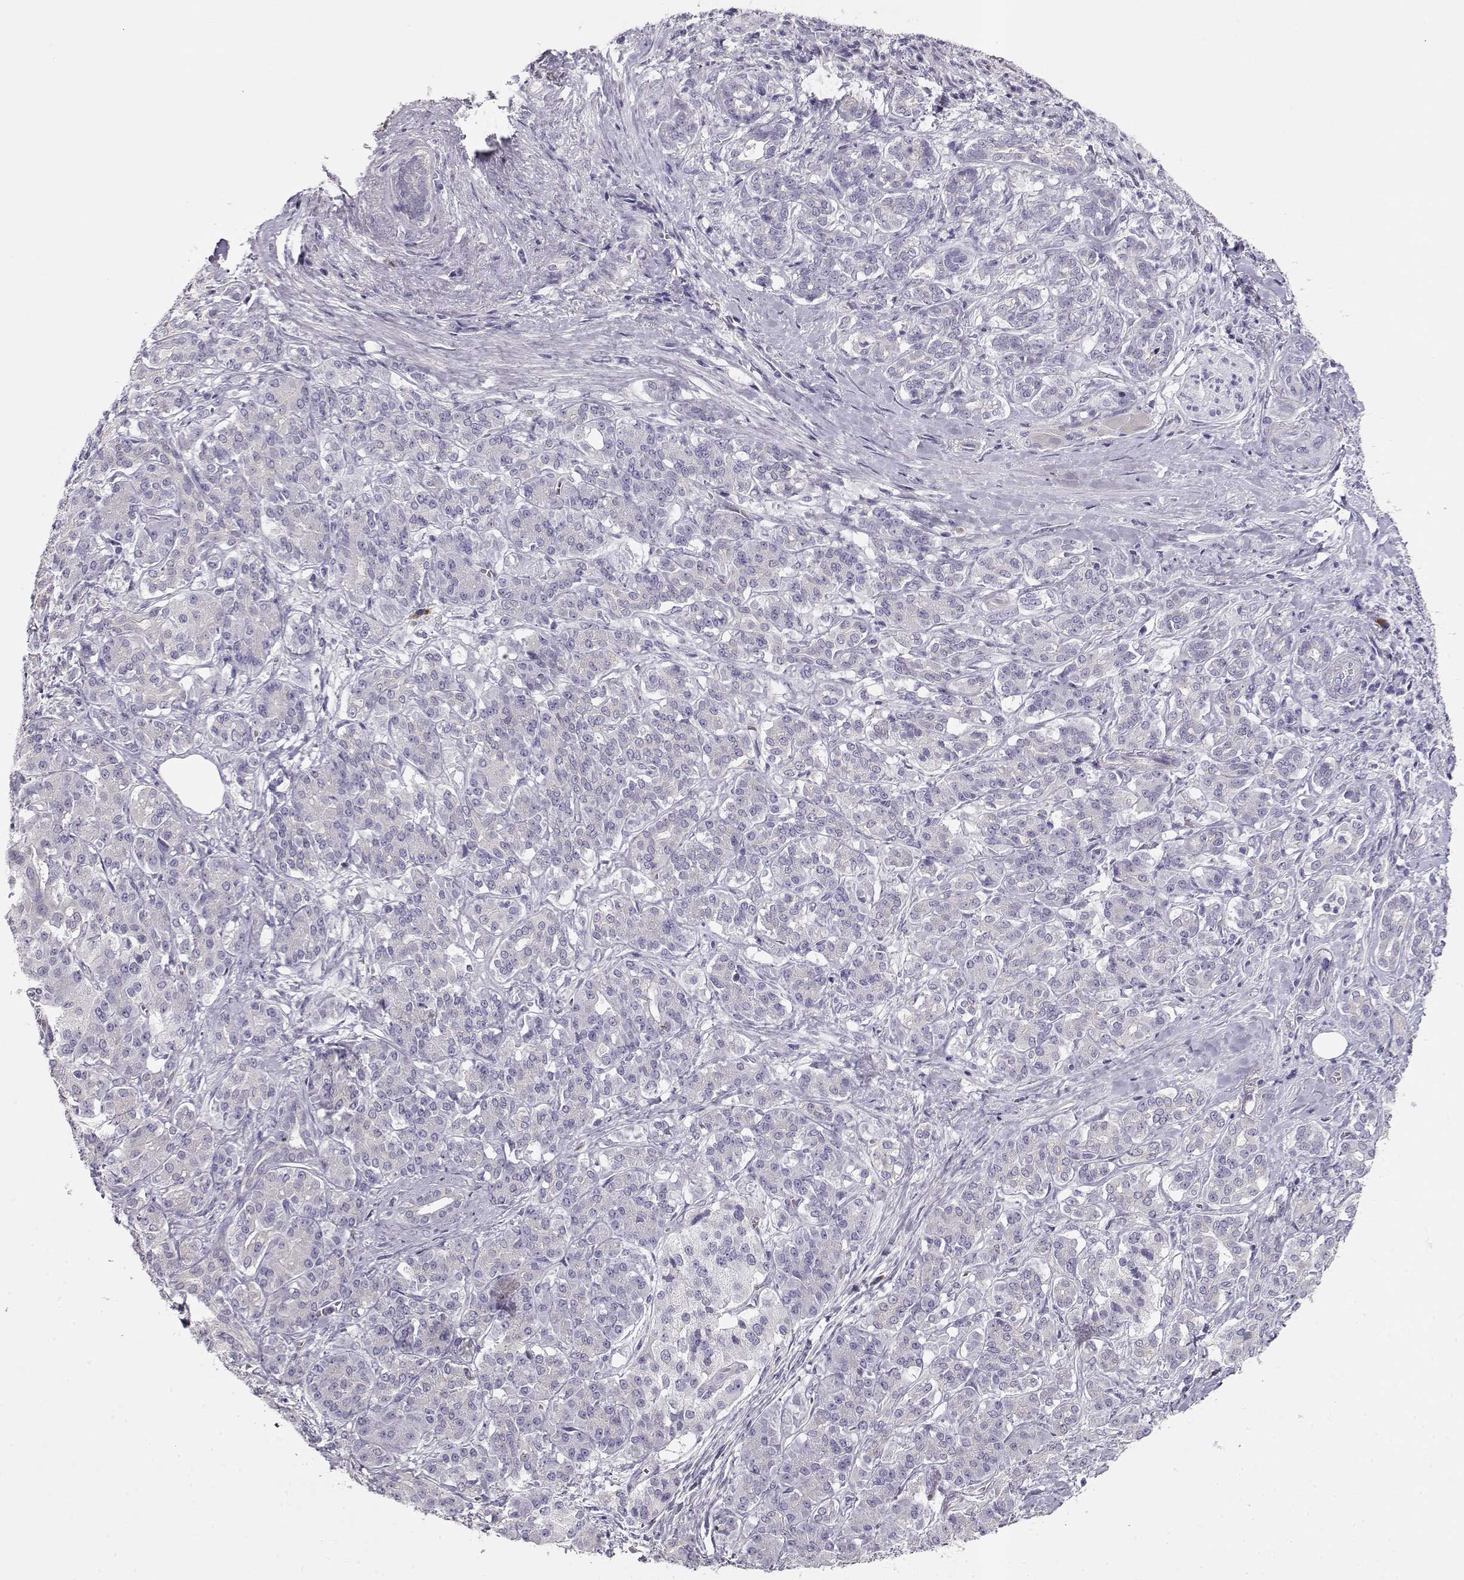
{"staining": {"intensity": "negative", "quantity": "none", "location": "none"}, "tissue": "pancreatic cancer", "cell_type": "Tumor cells", "image_type": "cancer", "snomed": [{"axis": "morphology", "description": "Normal tissue, NOS"}, {"axis": "morphology", "description": "Inflammation, NOS"}, {"axis": "morphology", "description": "Adenocarcinoma, NOS"}, {"axis": "topography", "description": "Pancreas"}], "caption": "The immunohistochemistry histopathology image has no significant expression in tumor cells of pancreatic cancer tissue. Nuclei are stained in blue.", "gene": "GLIPR1L2", "patient": {"sex": "male", "age": 57}}